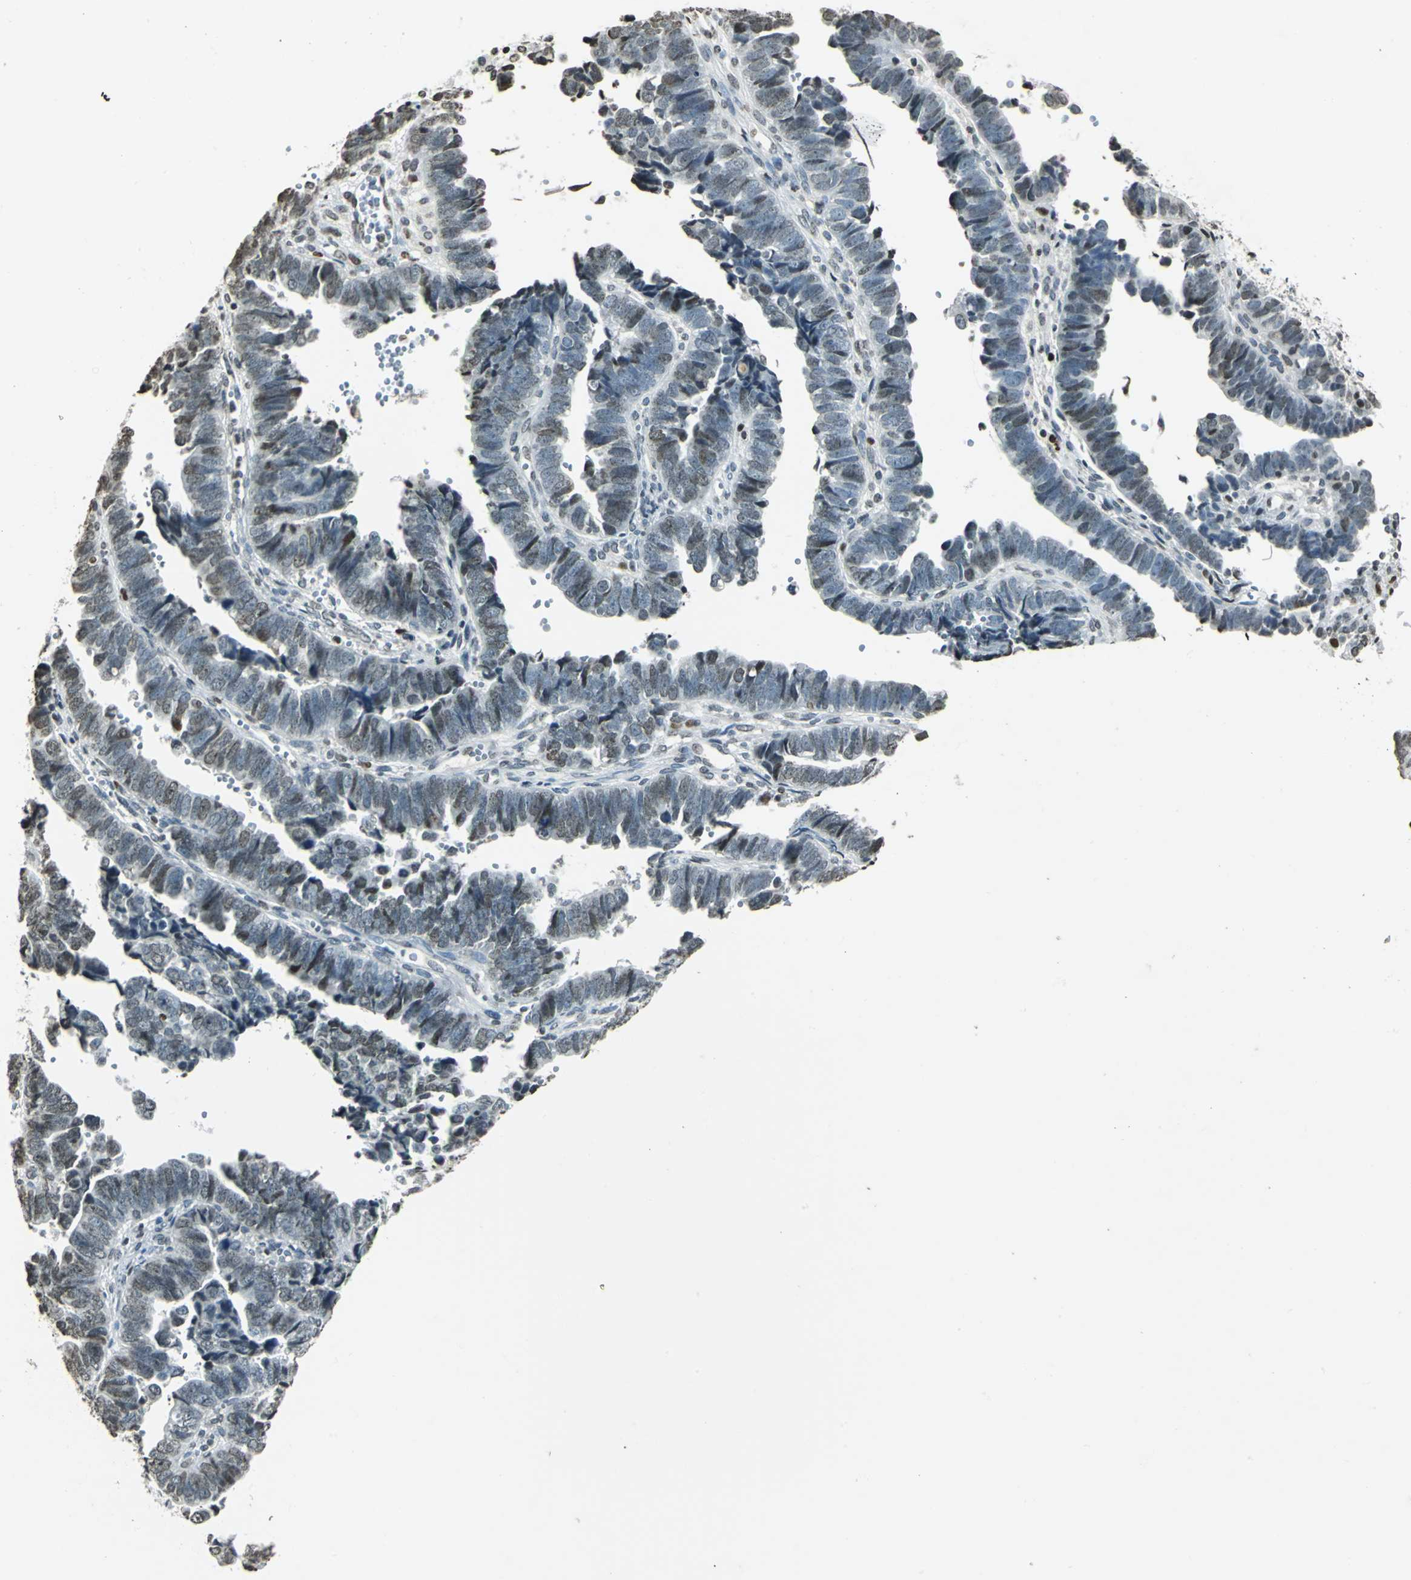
{"staining": {"intensity": "weak", "quantity": "25%-75%", "location": "nuclear"}, "tissue": "endometrial cancer", "cell_type": "Tumor cells", "image_type": "cancer", "snomed": [{"axis": "morphology", "description": "Adenocarcinoma, NOS"}, {"axis": "topography", "description": "Endometrium"}], "caption": "The micrograph exhibits immunohistochemical staining of adenocarcinoma (endometrial). There is weak nuclear positivity is identified in approximately 25%-75% of tumor cells. Nuclei are stained in blue.", "gene": "MCM4", "patient": {"sex": "female", "age": 75}}